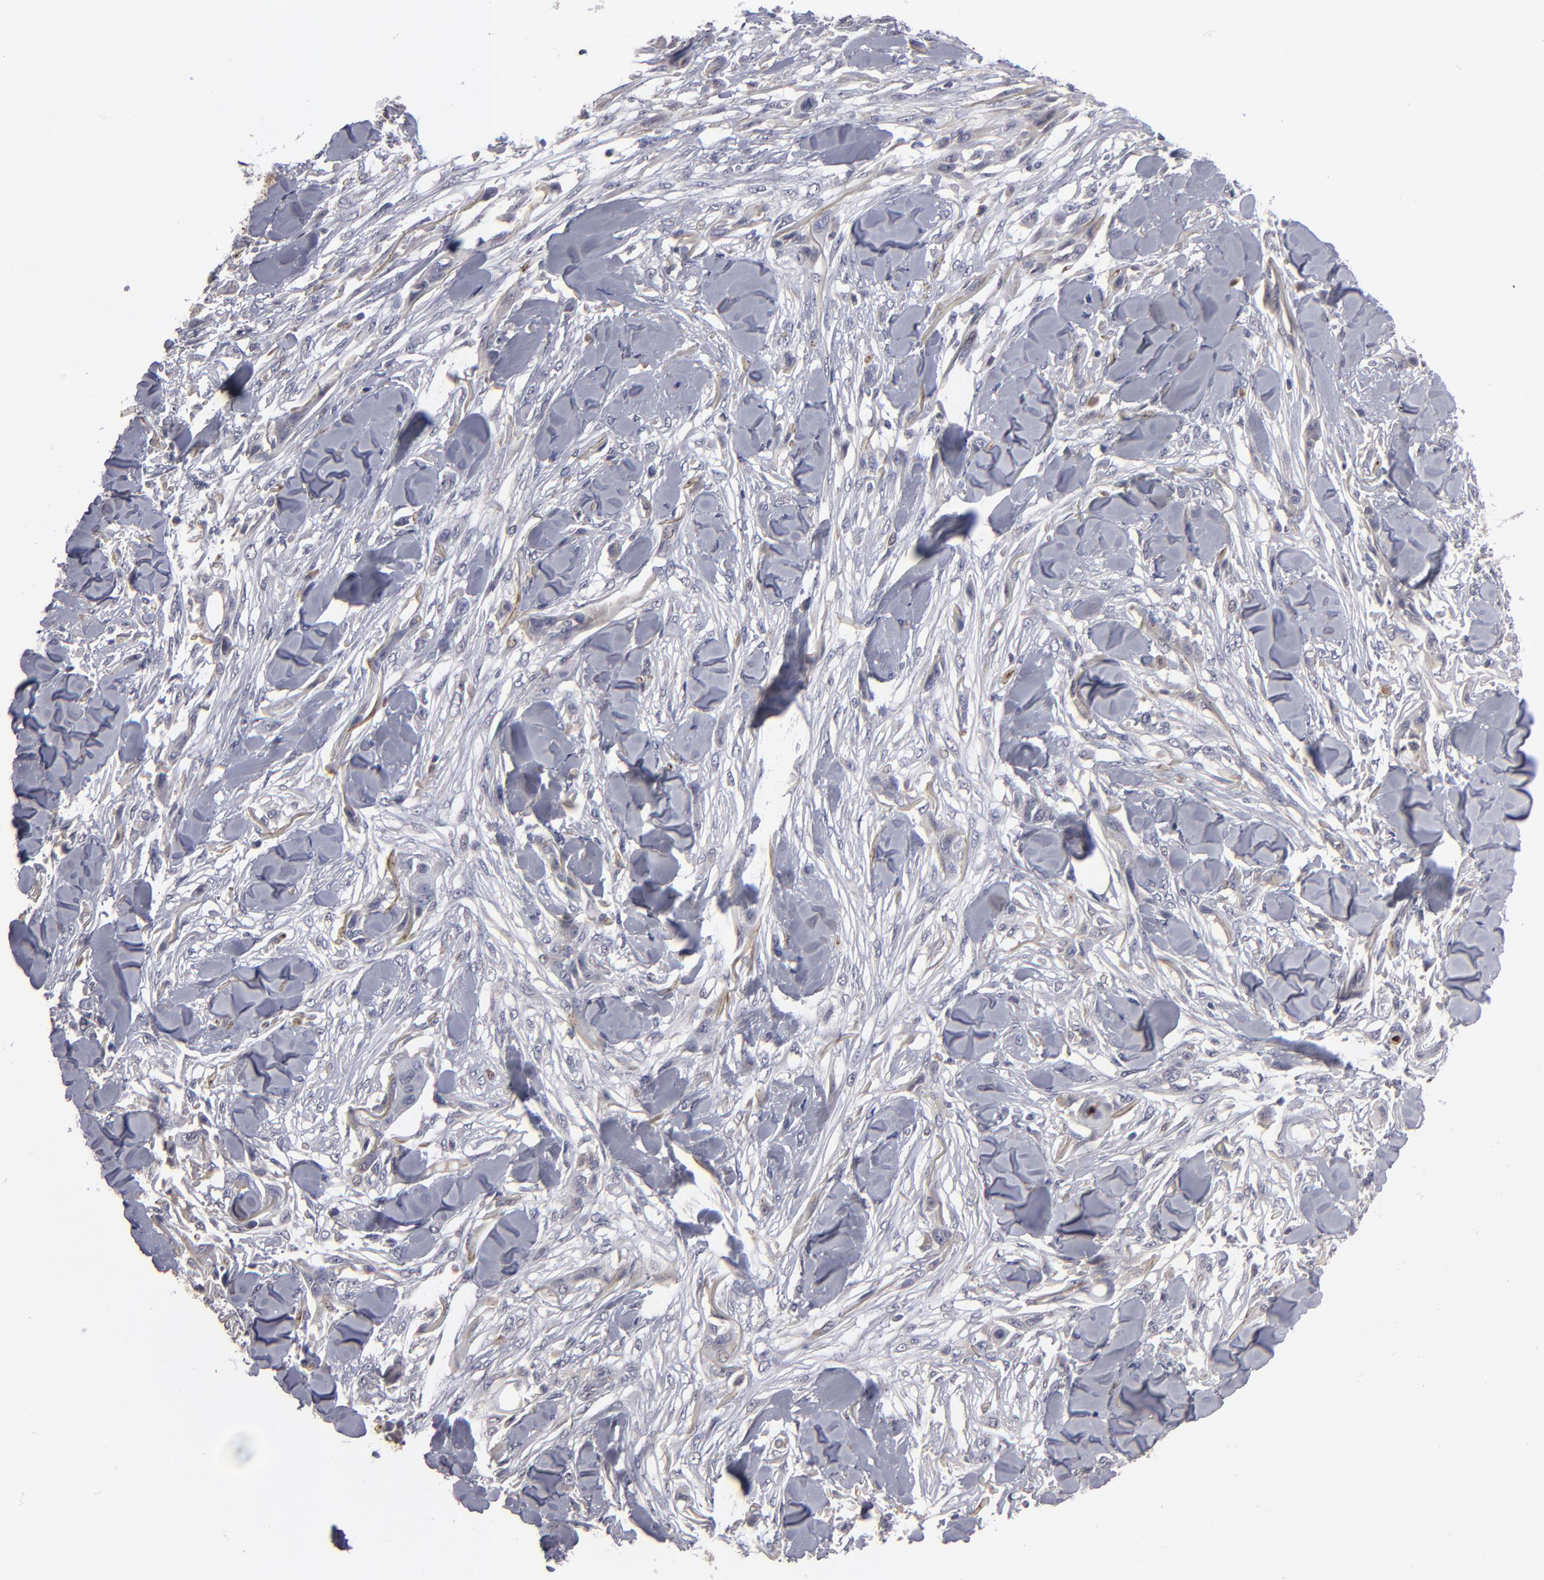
{"staining": {"intensity": "negative", "quantity": "none", "location": "none"}, "tissue": "skin cancer", "cell_type": "Tumor cells", "image_type": "cancer", "snomed": [{"axis": "morphology", "description": "Squamous cell carcinoma, NOS"}, {"axis": "topography", "description": "Skin"}], "caption": "Skin cancer was stained to show a protein in brown. There is no significant expression in tumor cells. Brightfield microscopy of IHC stained with DAB (brown) and hematoxylin (blue), captured at high magnification.", "gene": "GPM6B", "patient": {"sex": "female", "age": 59}}